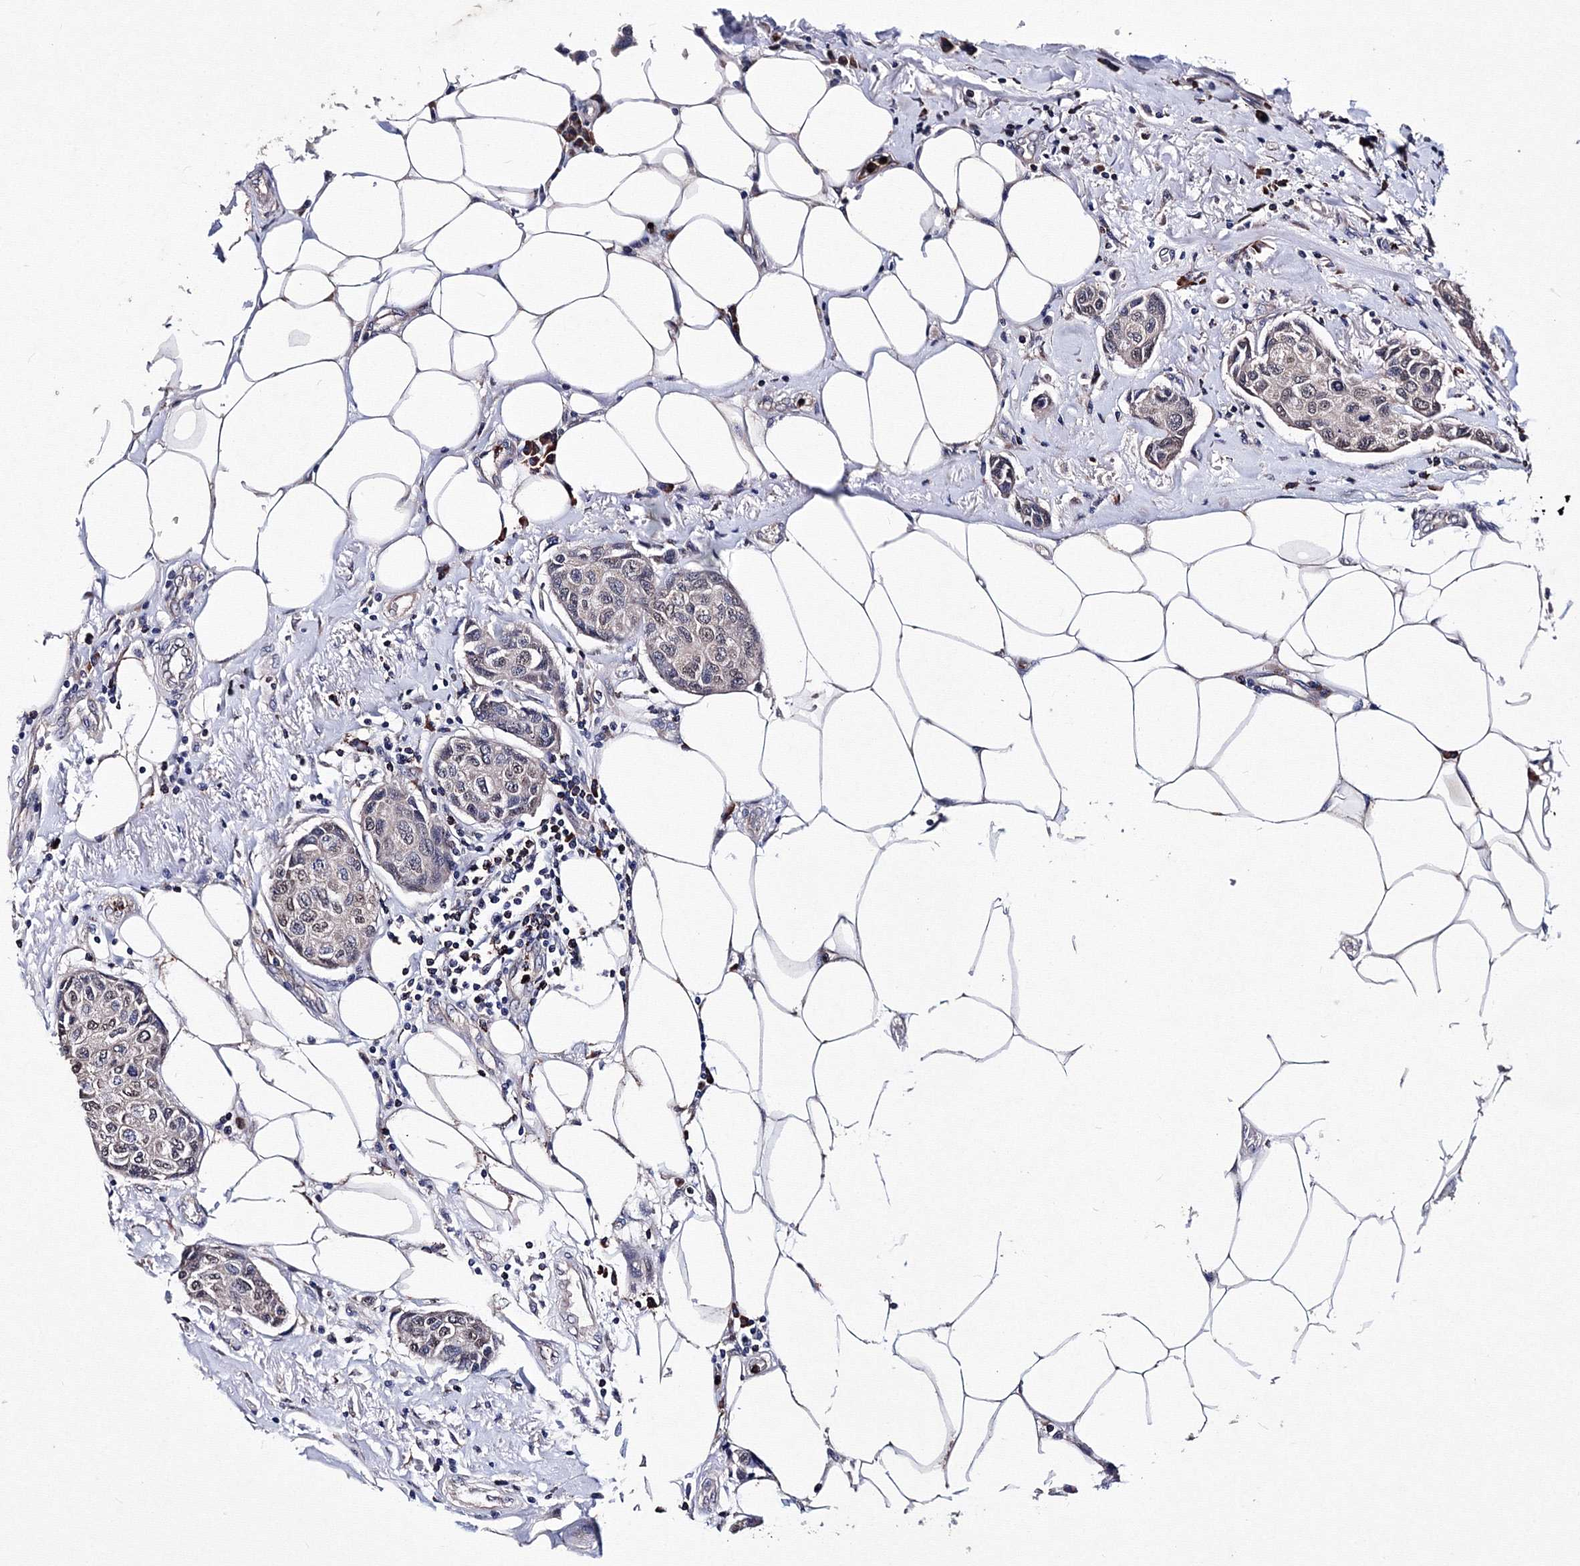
{"staining": {"intensity": "negative", "quantity": "none", "location": "none"}, "tissue": "breast cancer", "cell_type": "Tumor cells", "image_type": "cancer", "snomed": [{"axis": "morphology", "description": "Duct carcinoma"}, {"axis": "topography", "description": "Breast"}], "caption": "Micrograph shows no significant protein positivity in tumor cells of breast cancer (infiltrating ductal carcinoma). (DAB IHC, high magnification).", "gene": "PHYKPL", "patient": {"sex": "female", "age": 80}}